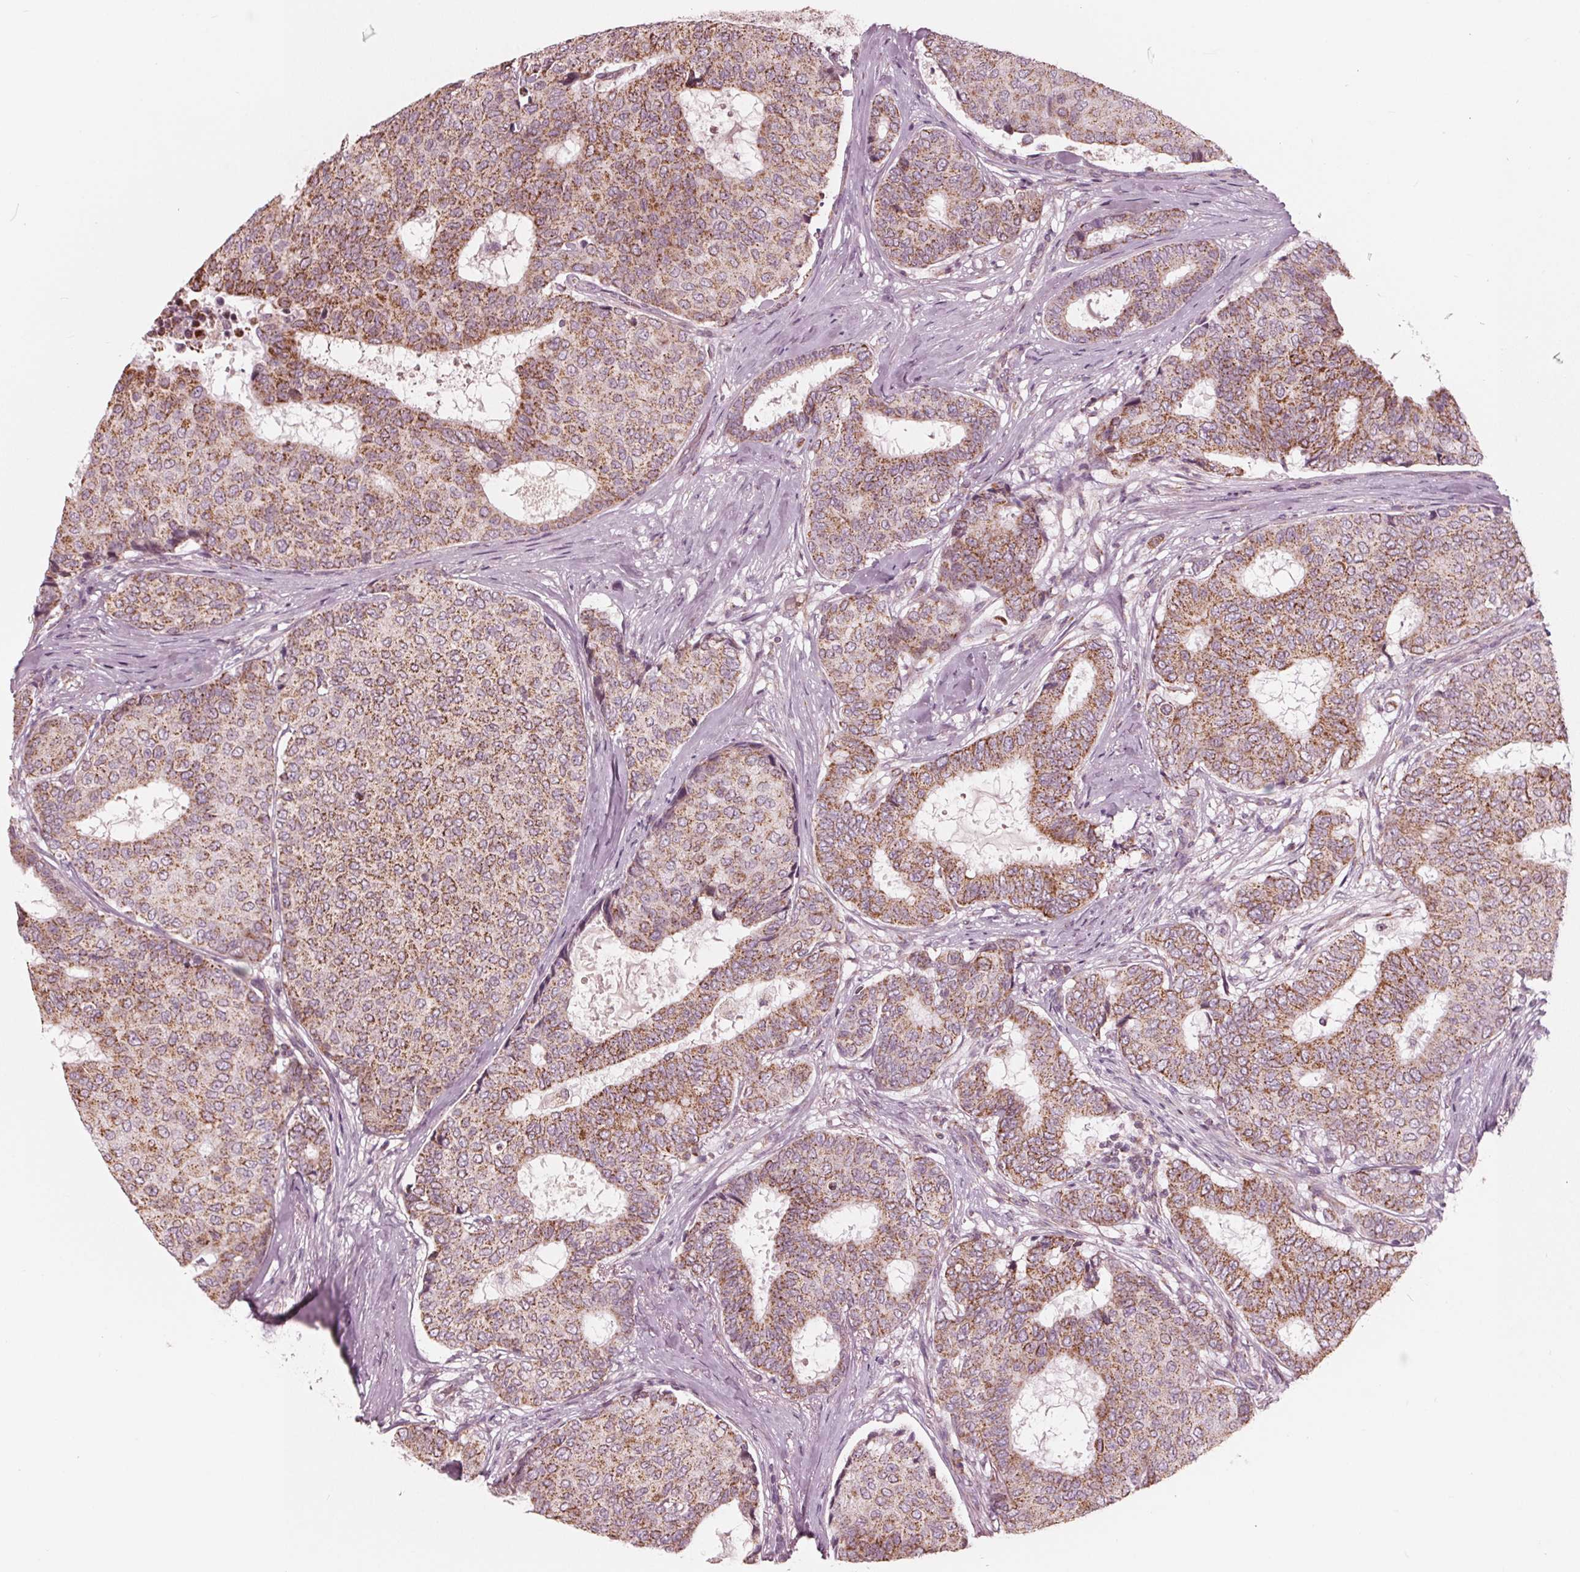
{"staining": {"intensity": "moderate", "quantity": ">75%", "location": "cytoplasmic/membranous"}, "tissue": "breast cancer", "cell_type": "Tumor cells", "image_type": "cancer", "snomed": [{"axis": "morphology", "description": "Duct carcinoma"}, {"axis": "topography", "description": "Breast"}], "caption": "IHC of human breast cancer exhibits medium levels of moderate cytoplasmic/membranous staining in about >75% of tumor cells.", "gene": "DCAF4L2", "patient": {"sex": "female", "age": 75}}